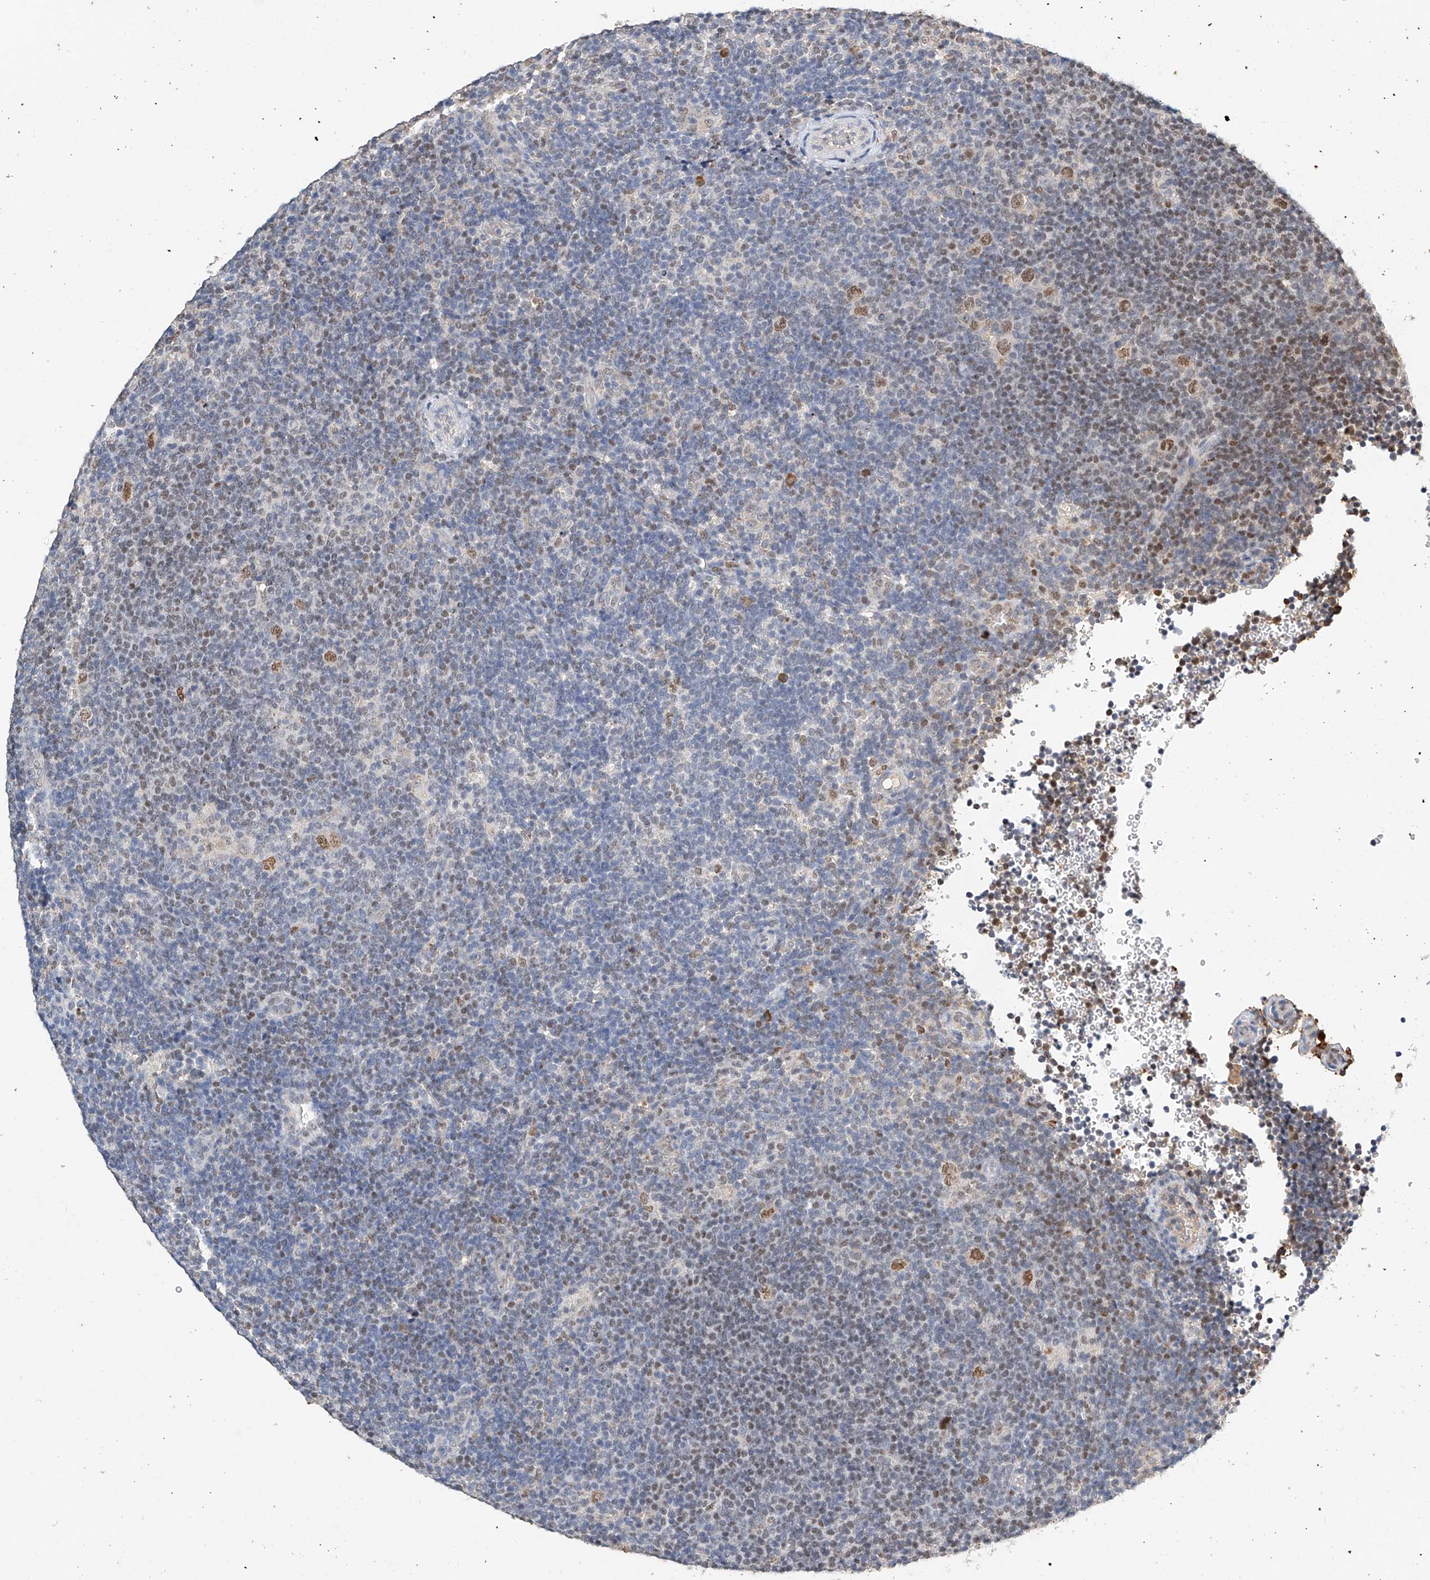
{"staining": {"intensity": "moderate", "quantity": ">75%", "location": "nuclear"}, "tissue": "lymphoma", "cell_type": "Tumor cells", "image_type": "cancer", "snomed": [{"axis": "morphology", "description": "Hodgkin's disease, NOS"}, {"axis": "topography", "description": "Lymph node"}], "caption": "There is medium levels of moderate nuclear staining in tumor cells of Hodgkin's disease, as demonstrated by immunohistochemical staining (brown color).", "gene": "CTDP1", "patient": {"sex": "female", "age": 57}}